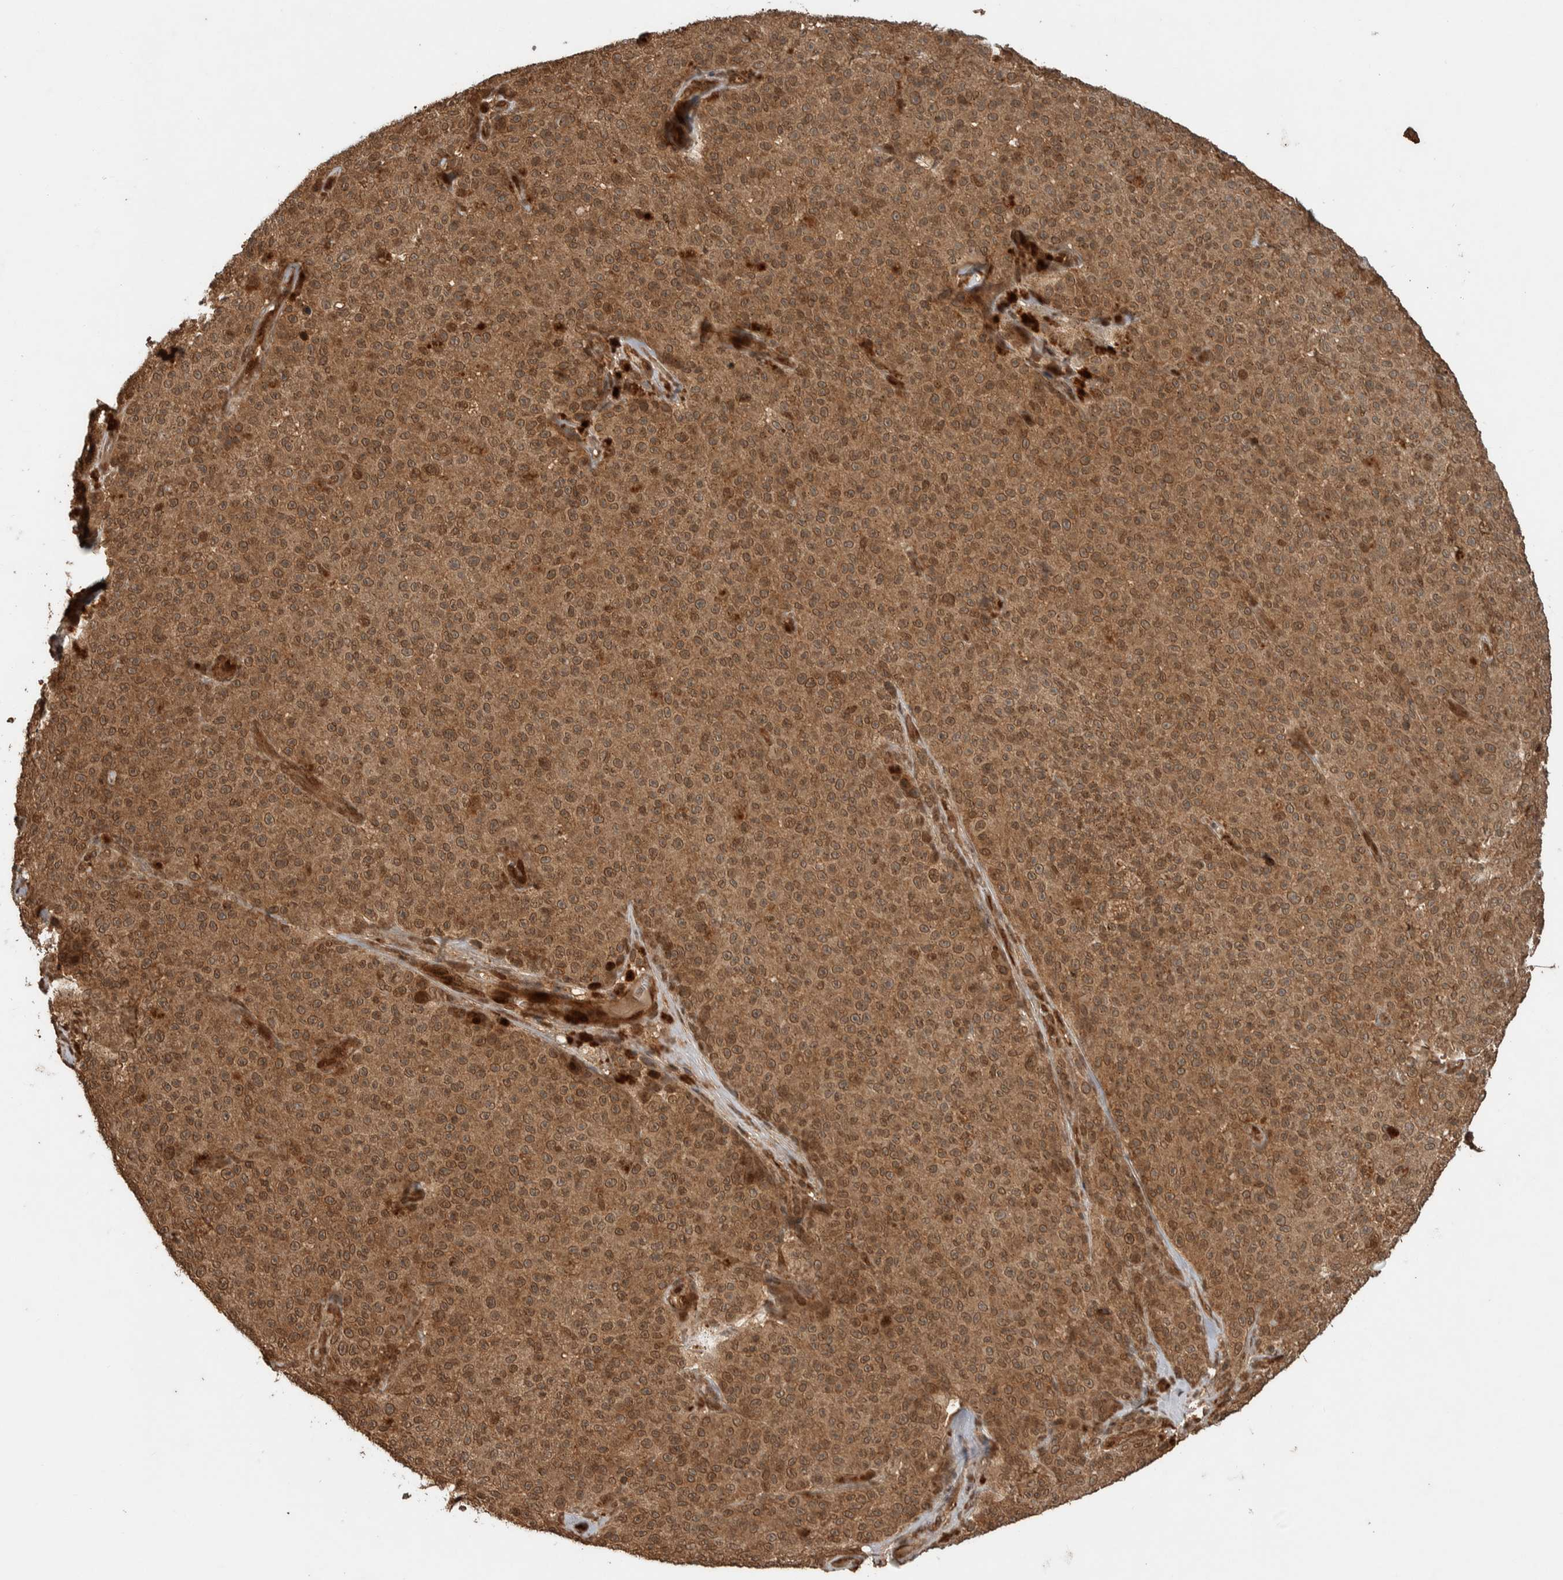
{"staining": {"intensity": "moderate", "quantity": ">75%", "location": "cytoplasmic/membranous"}, "tissue": "melanoma", "cell_type": "Tumor cells", "image_type": "cancer", "snomed": [{"axis": "morphology", "description": "Malignant melanoma, NOS"}, {"axis": "topography", "description": "Skin"}], "caption": "Immunohistochemistry staining of melanoma, which demonstrates medium levels of moderate cytoplasmic/membranous expression in approximately >75% of tumor cells indicating moderate cytoplasmic/membranous protein positivity. The staining was performed using DAB (3,3'-diaminobenzidine) (brown) for protein detection and nuclei were counterstained in hematoxylin (blue).", "gene": "CNTROB", "patient": {"sex": "female", "age": 82}}